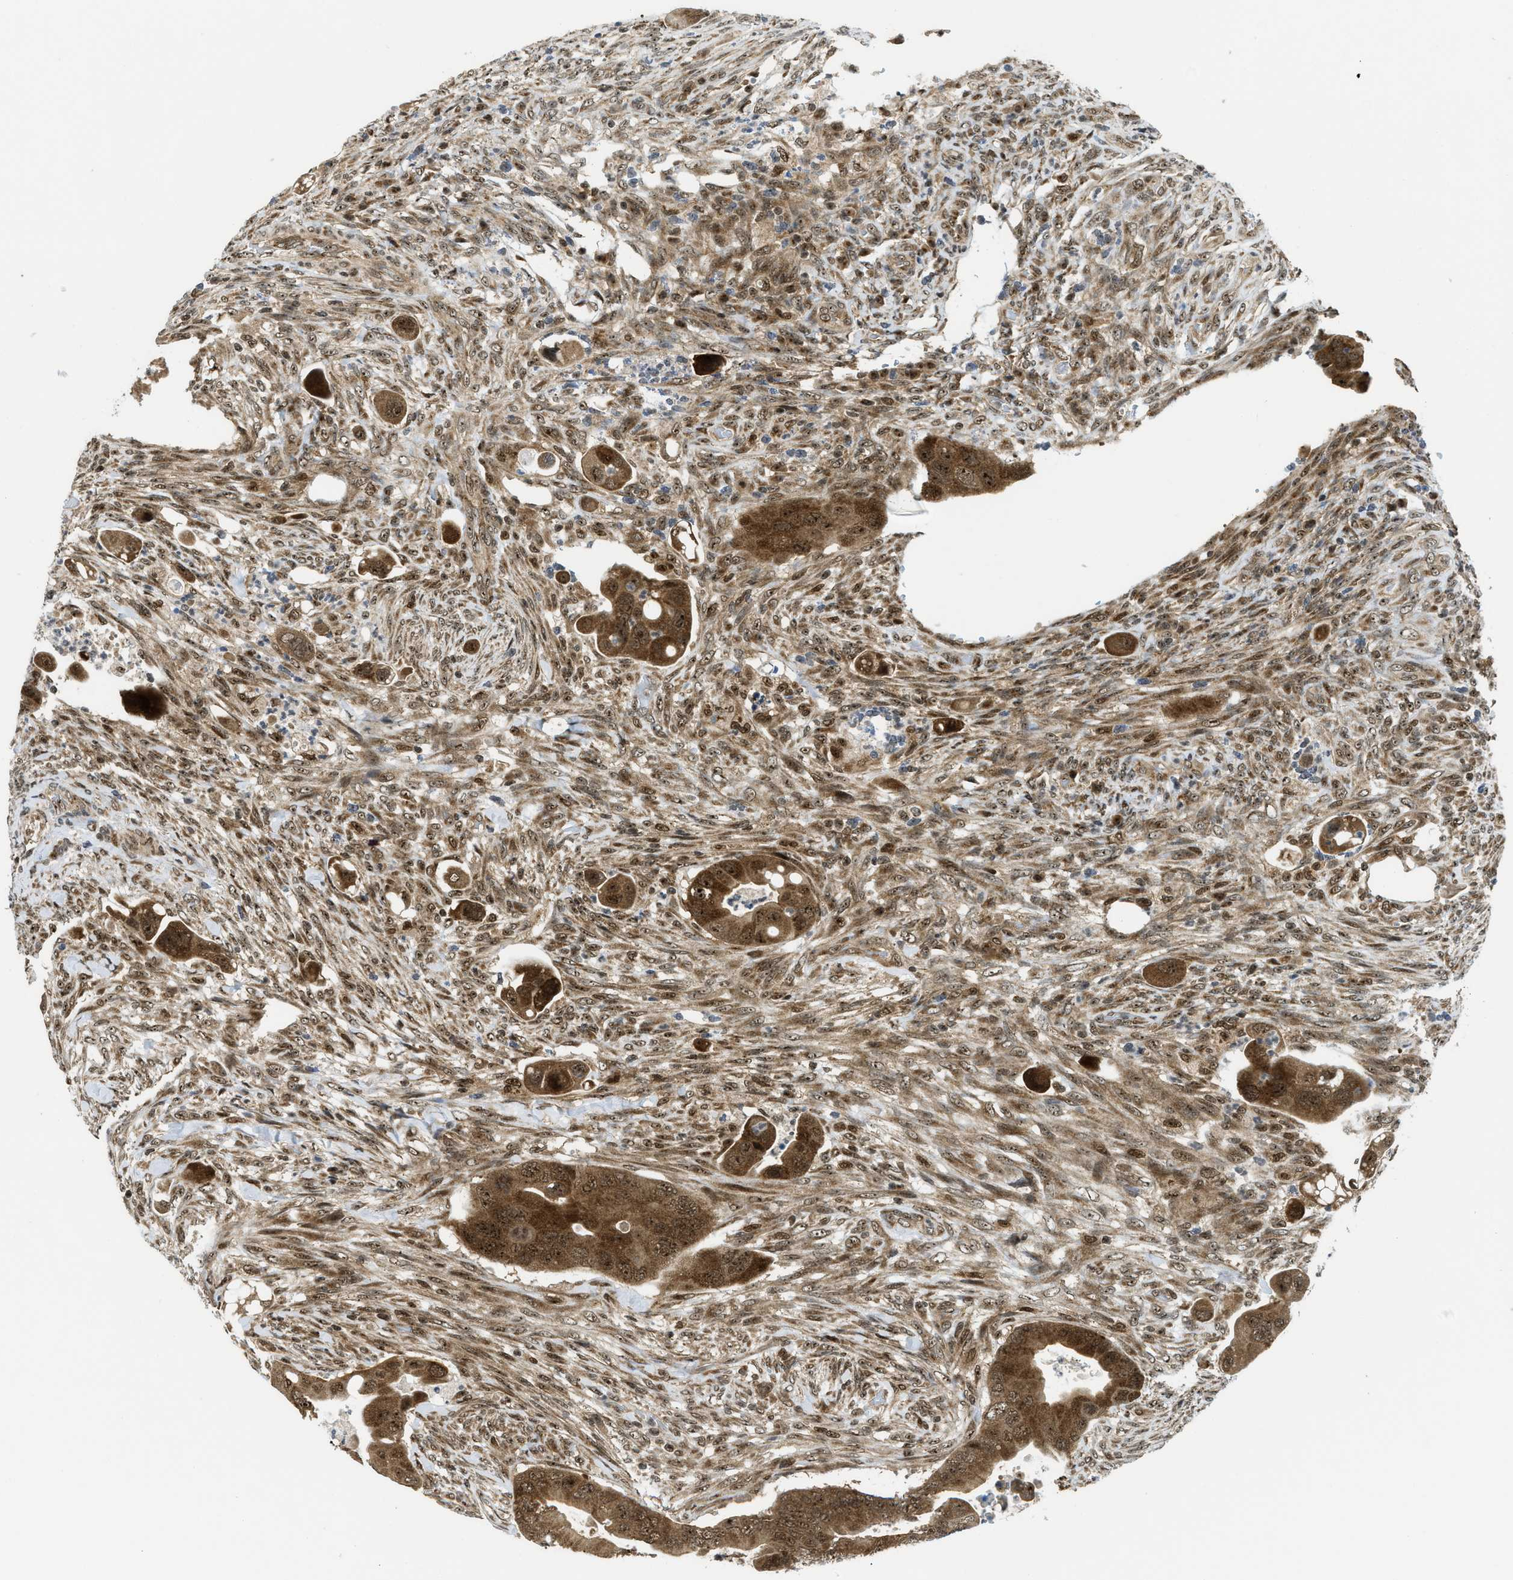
{"staining": {"intensity": "strong", "quantity": ">75%", "location": "cytoplasmic/membranous,nuclear"}, "tissue": "colorectal cancer", "cell_type": "Tumor cells", "image_type": "cancer", "snomed": [{"axis": "morphology", "description": "Adenocarcinoma, NOS"}, {"axis": "topography", "description": "Rectum"}], "caption": "Brown immunohistochemical staining in human colorectal adenocarcinoma demonstrates strong cytoplasmic/membranous and nuclear expression in approximately >75% of tumor cells.", "gene": "TACC1", "patient": {"sex": "female", "age": 57}}